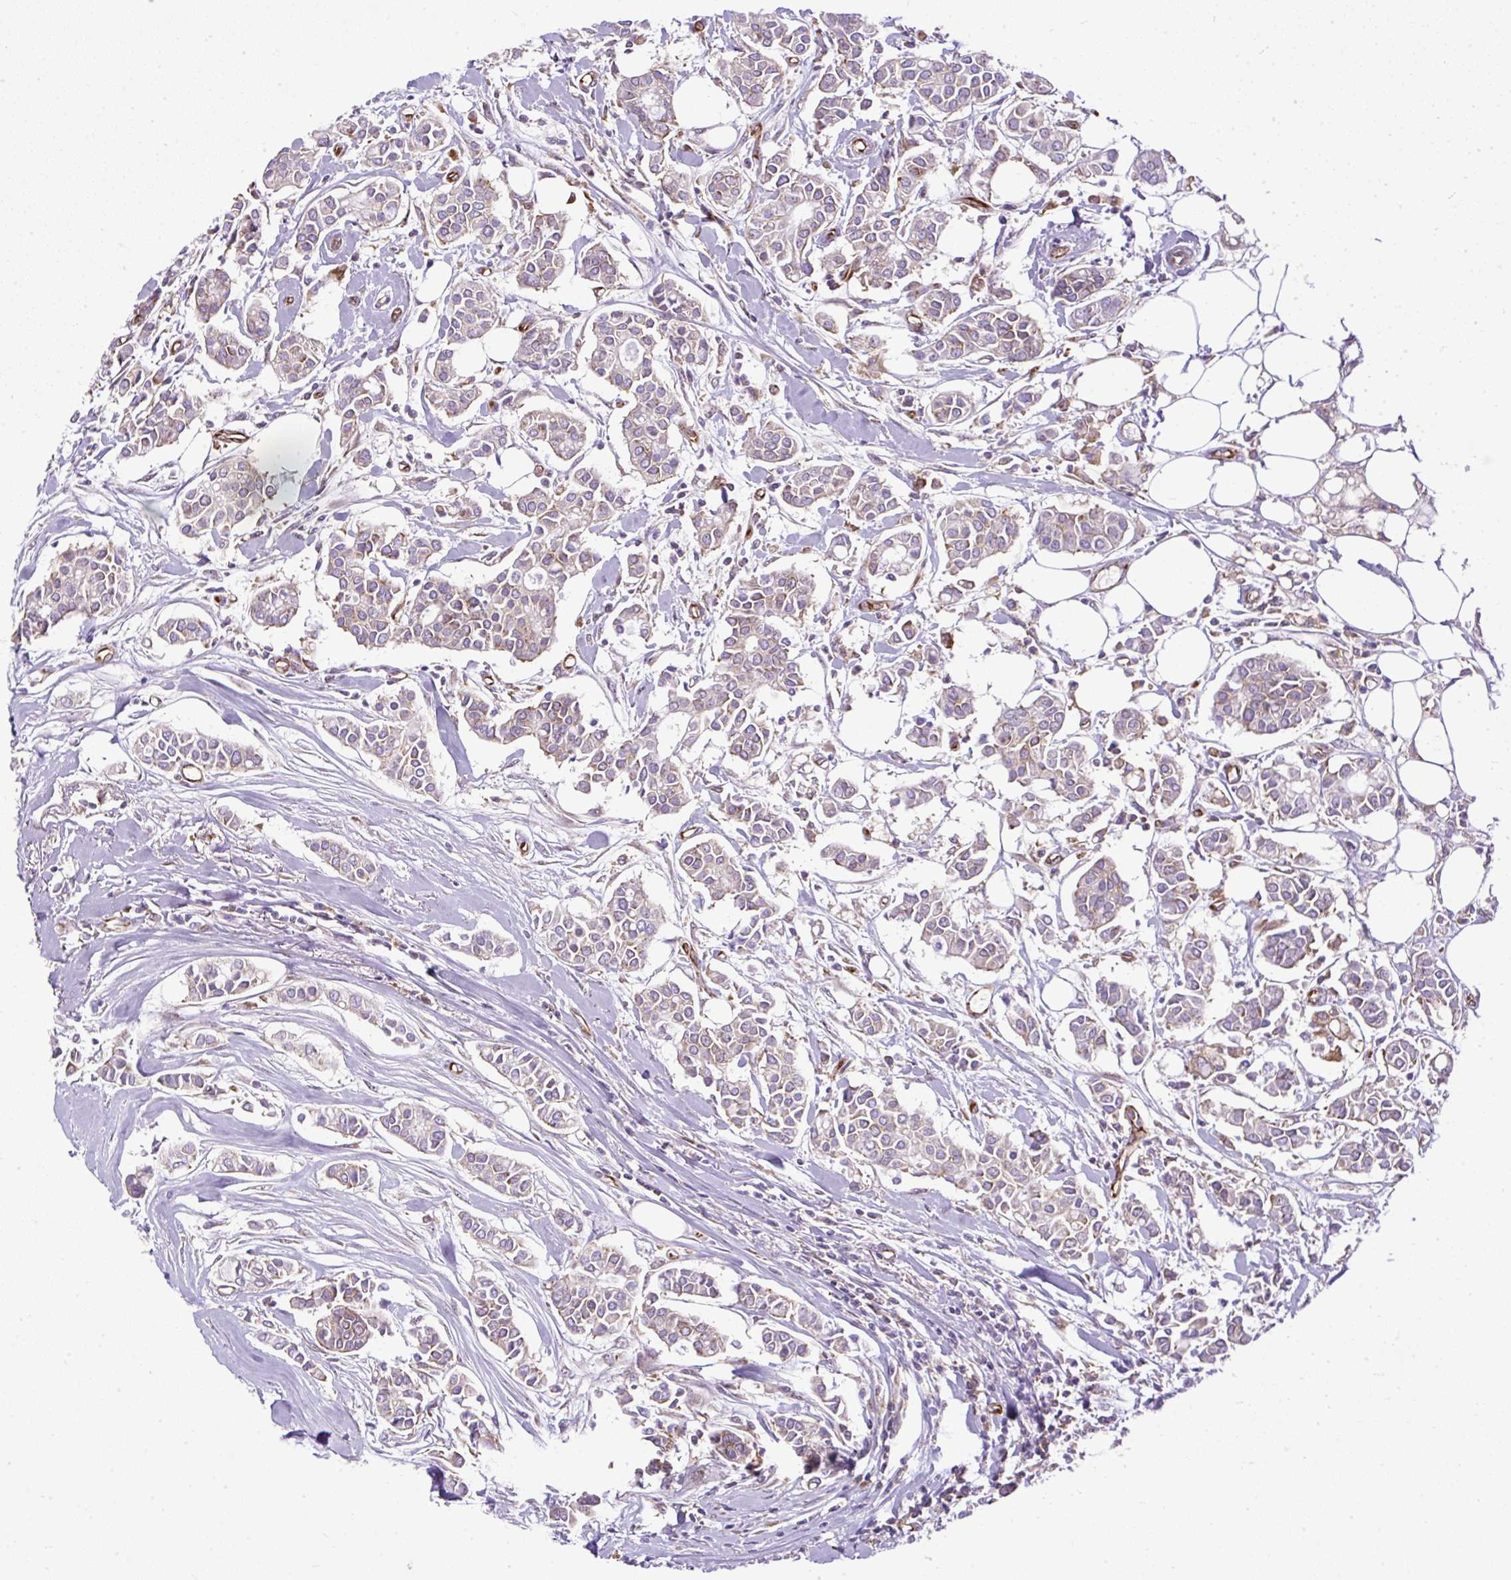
{"staining": {"intensity": "weak", "quantity": "<25%", "location": "cytoplasmic/membranous"}, "tissue": "breast cancer", "cell_type": "Tumor cells", "image_type": "cancer", "snomed": [{"axis": "morphology", "description": "Duct carcinoma"}, {"axis": "topography", "description": "Breast"}], "caption": "A photomicrograph of infiltrating ductal carcinoma (breast) stained for a protein reveals no brown staining in tumor cells. (Brightfield microscopy of DAB immunohistochemistry at high magnification).", "gene": "MAP1S", "patient": {"sex": "female", "age": 84}}